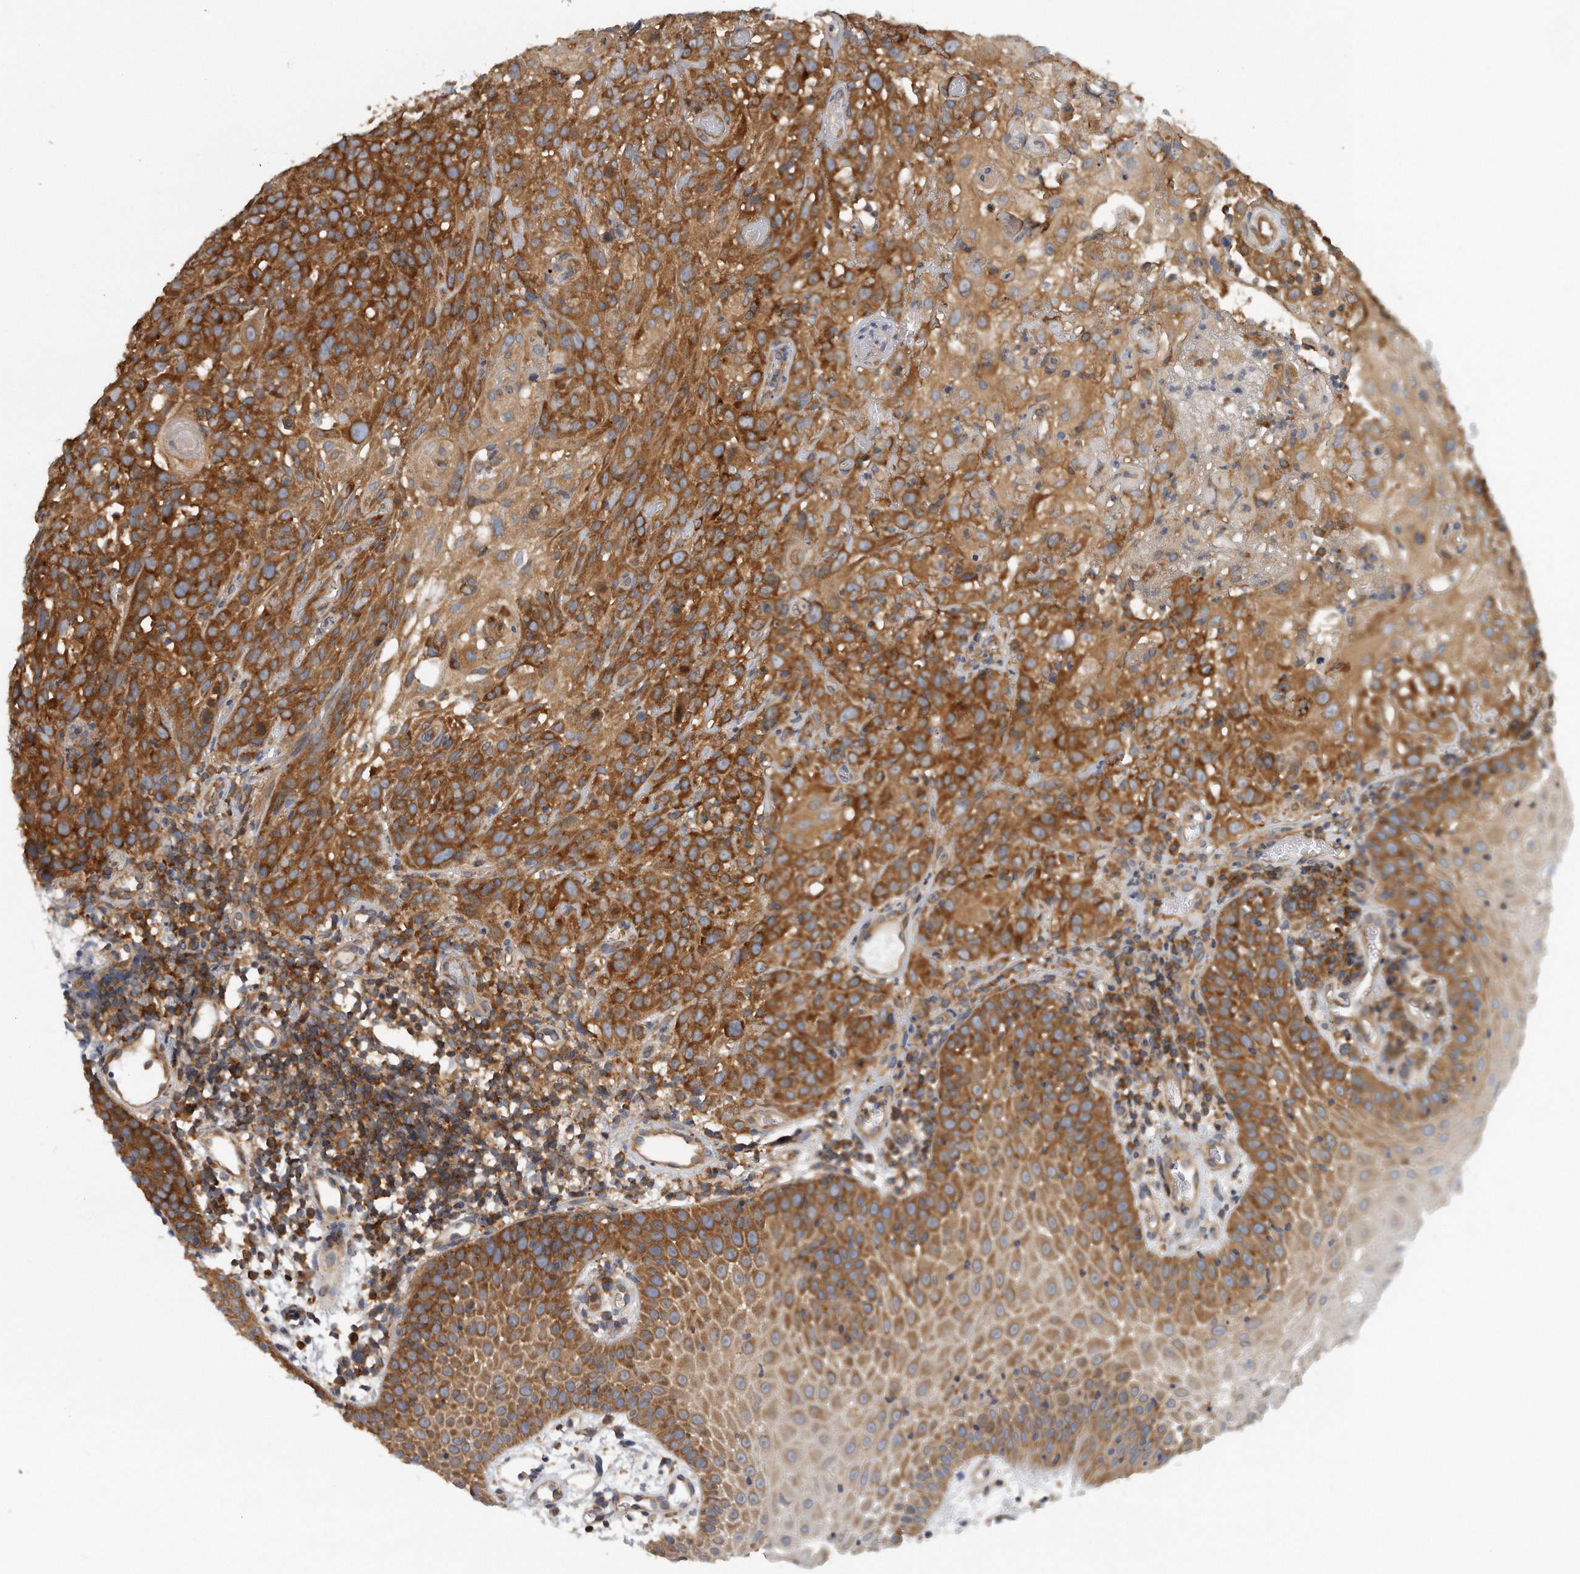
{"staining": {"intensity": "strong", "quantity": "25%-75%", "location": "cytoplasmic/membranous"}, "tissue": "oral mucosa", "cell_type": "Squamous epithelial cells", "image_type": "normal", "snomed": [{"axis": "morphology", "description": "Normal tissue, NOS"}, {"axis": "topography", "description": "Oral tissue"}], "caption": "The immunohistochemical stain shows strong cytoplasmic/membranous staining in squamous epithelial cells of unremarkable oral mucosa. The protein is stained brown, and the nuclei are stained in blue (DAB (3,3'-diaminobenzidine) IHC with brightfield microscopy, high magnification).", "gene": "EIF3I", "patient": {"sex": "male", "age": 60}}